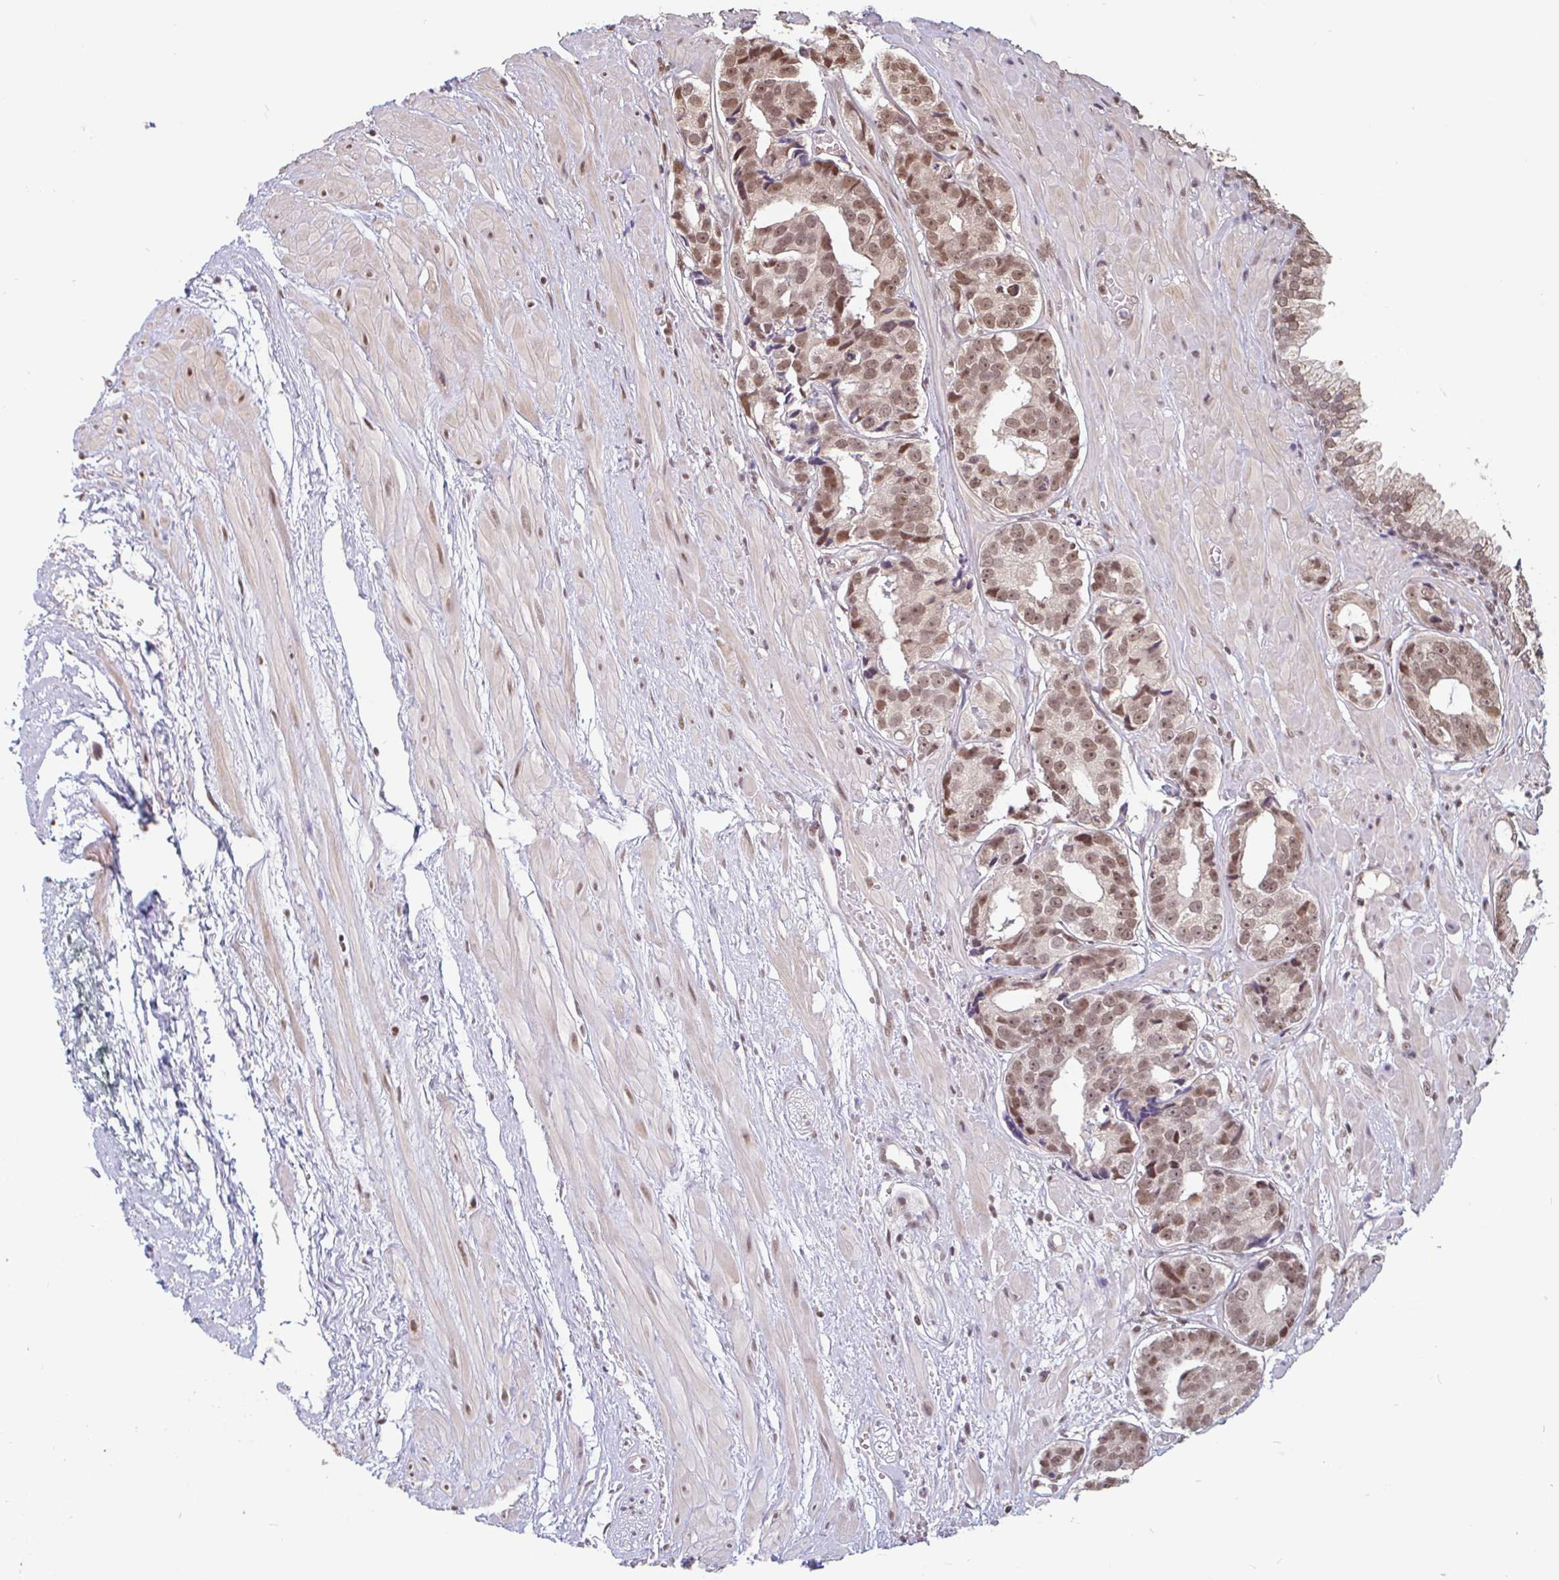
{"staining": {"intensity": "moderate", "quantity": ">75%", "location": "nuclear"}, "tissue": "prostate cancer", "cell_type": "Tumor cells", "image_type": "cancer", "snomed": [{"axis": "morphology", "description": "Adenocarcinoma, High grade"}, {"axis": "topography", "description": "Prostate"}], "caption": "IHC photomicrograph of neoplastic tissue: prostate cancer (adenocarcinoma (high-grade)) stained using immunohistochemistry reveals medium levels of moderate protein expression localized specifically in the nuclear of tumor cells, appearing as a nuclear brown color.", "gene": "DR1", "patient": {"sex": "male", "age": 71}}